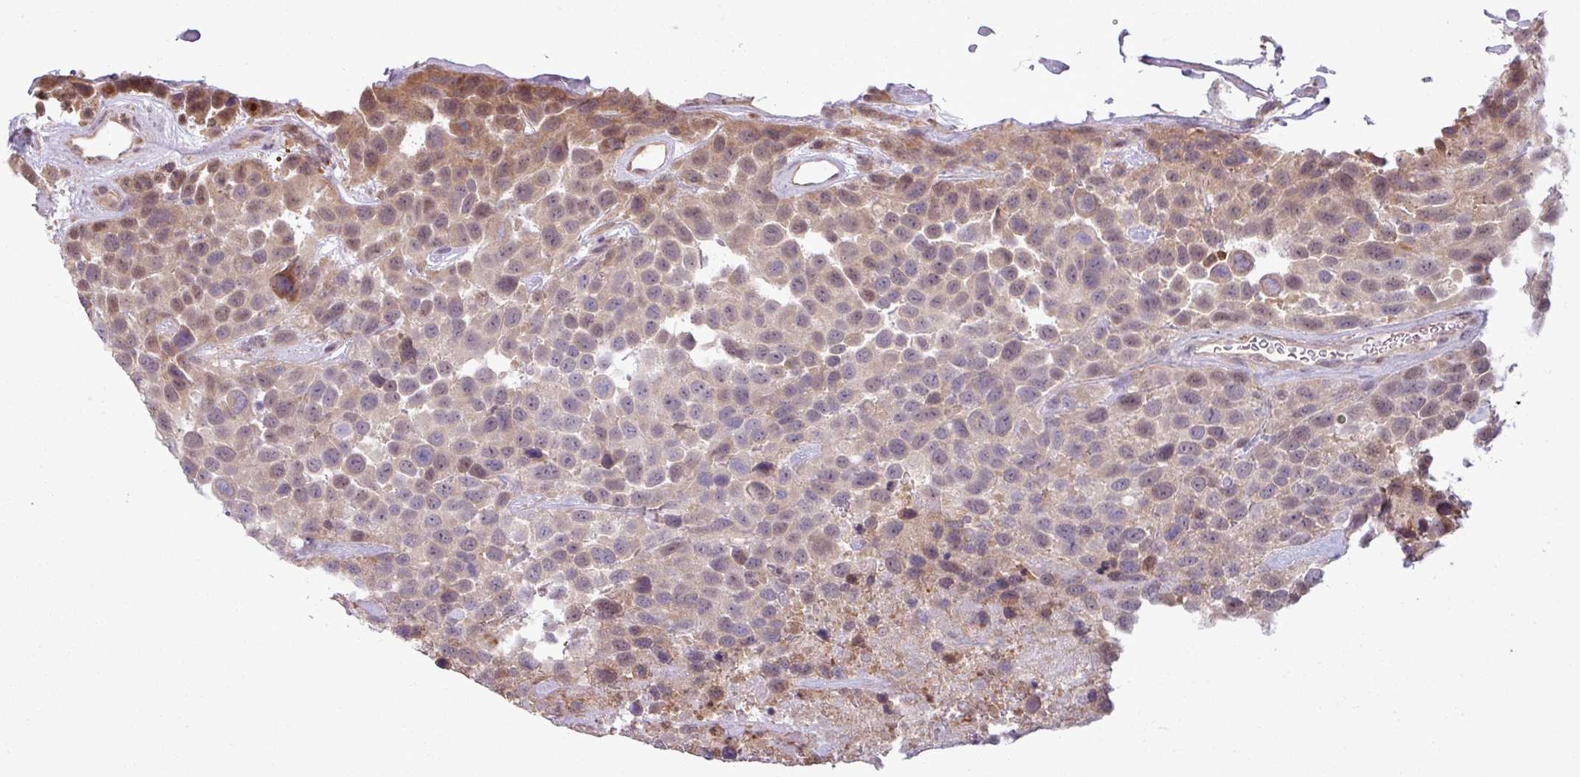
{"staining": {"intensity": "moderate", "quantity": "<25%", "location": "cytoplasmic/membranous,nuclear"}, "tissue": "urothelial cancer", "cell_type": "Tumor cells", "image_type": "cancer", "snomed": [{"axis": "morphology", "description": "Urothelial carcinoma, High grade"}, {"axis": "topography", "description": "Urinary bladder"}], "caption": "The histopathology image shows a brown stain indicating the presence of a protein in the cytoplasmic/membranous and nuclear of tumor cells in urothelial cancer. The staining was performed using DAB to visualize the protein expression in brown, while the nuclei were stained in blue with hematoxylin (Magnification: 20x).", "gene": "CCDC144A", "patient": {"sex": "female", "age": 70}}